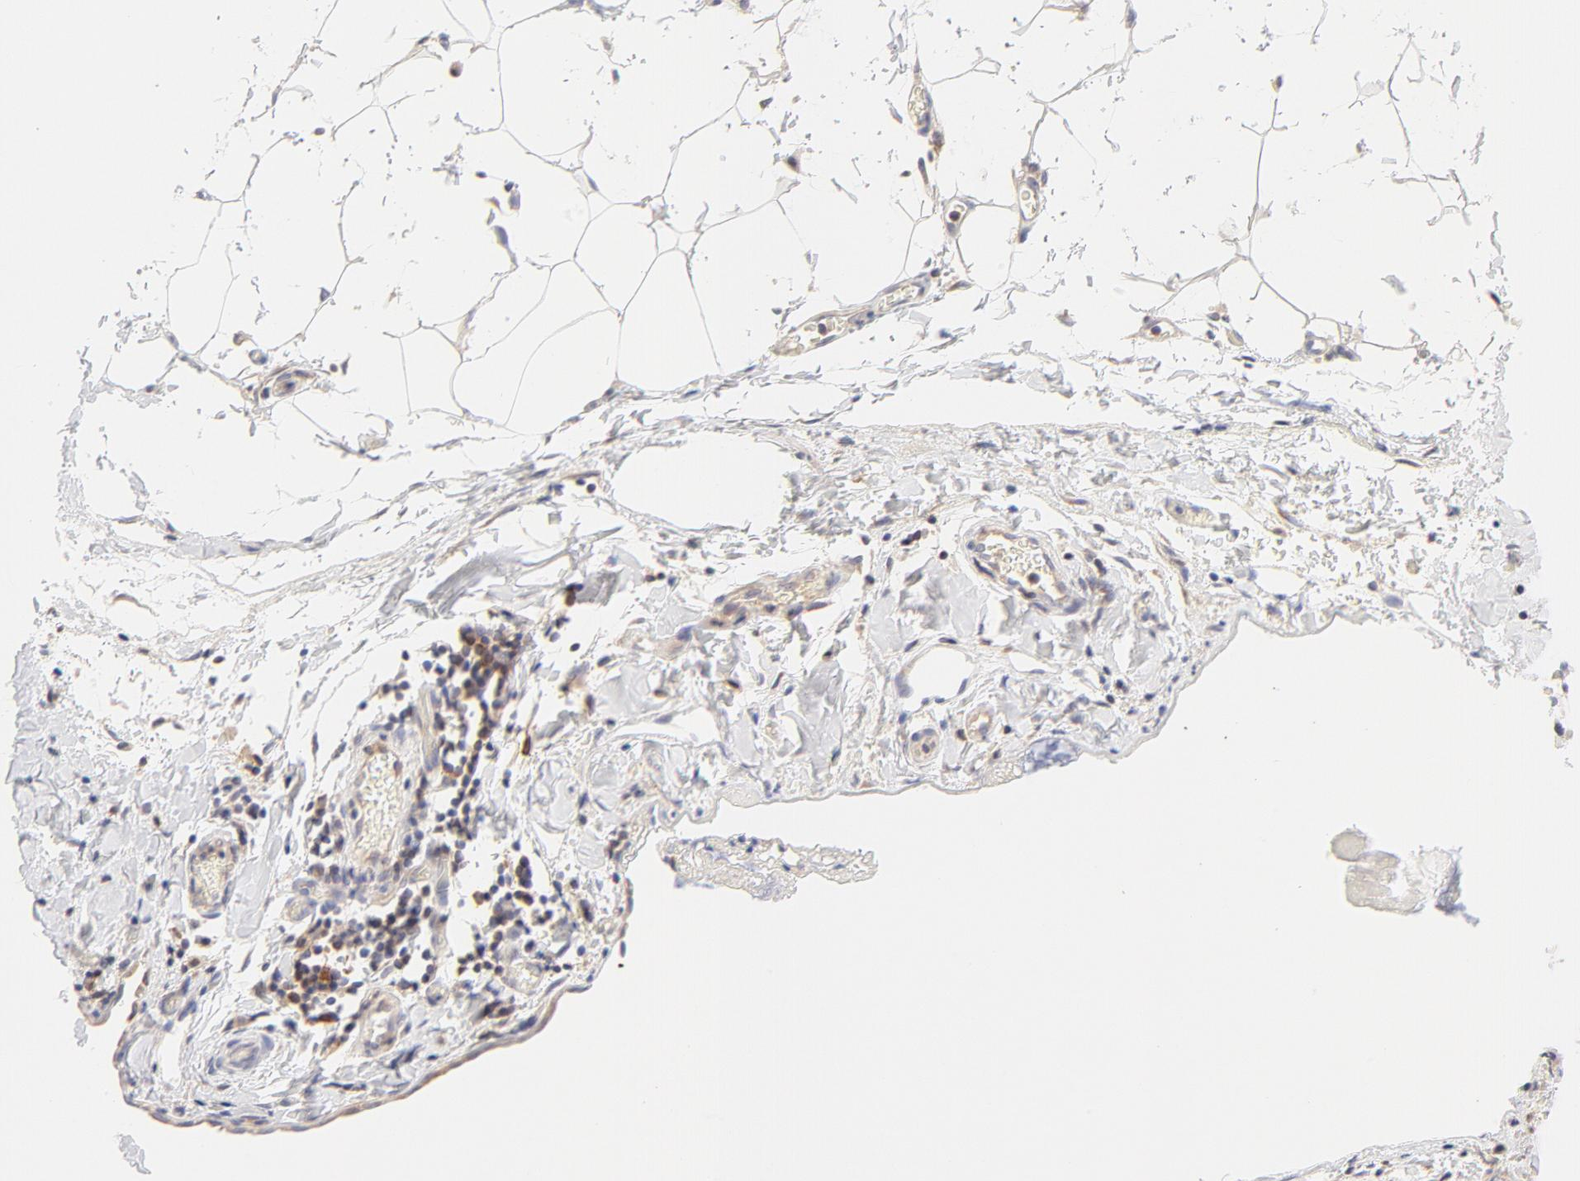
{"staining": {"intensity": "weak", "quantity": ">75%", "location": "cytoplasmic/membranous"}, "tissue": "stomach cancer", "cell_type": "Tumor cells", "image_type": "cancer", "snomed": [{"axis": "morphology", "description": "Adenocarcinoma, NOS"}, {"axis": "topography", "description": "Stomach, upper"}], "caption": "Stomach cancer stained for a protein demonstrates weak cytoplasmic/membranous positivity in tumor cells. (DAB IHC, brown staining for protein, blue staining for nuclei).", "gene": "RPS6KA1", "patient": {"sex": "male", "age": 47}}